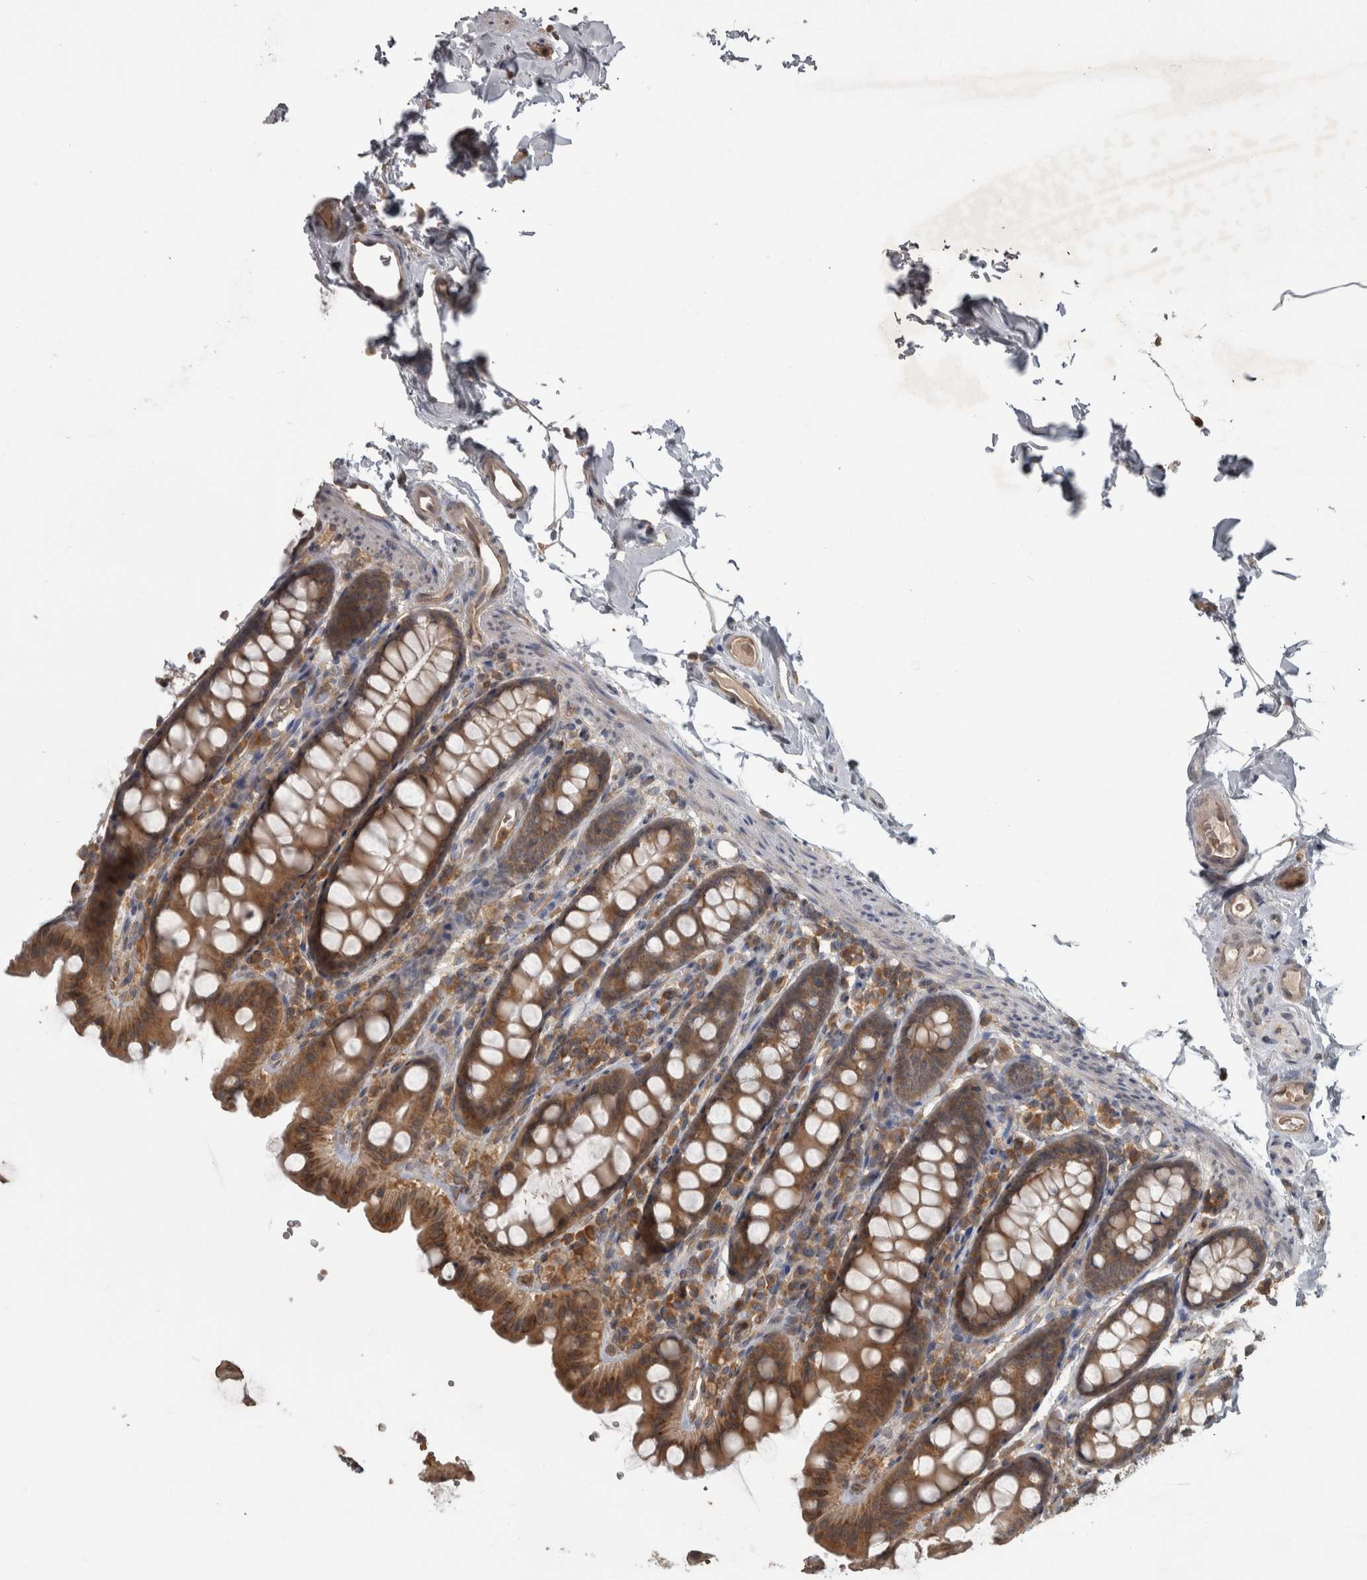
{"staining": {"intensity": "moderate", "quantity": "25%-75%", "location": "cytoplasmic/membranous"}, "tissue": "colon", "cell_type": "Endothelial cells", "image_type": "normal", "snomed": [{"axis": "morphology", "description": "Normal tissue, NOS"}, {"axis": "topography", "description": "Colon"}, {"axis": "topography", "description": "Peripheral nerve tissue"}], "caption": "Colon stained with DAB (3,3'-diaminobenzidine) immunohistochemistry demonstrates medium levels of moderate cytoplasmic/membranous expression in approximately 25%-75% of endothelial cells. The protein is shown in brown color, while the nuclei are stained blue.", "gene": "MICU3", "patient": {"sex": "female", "age": 61}}